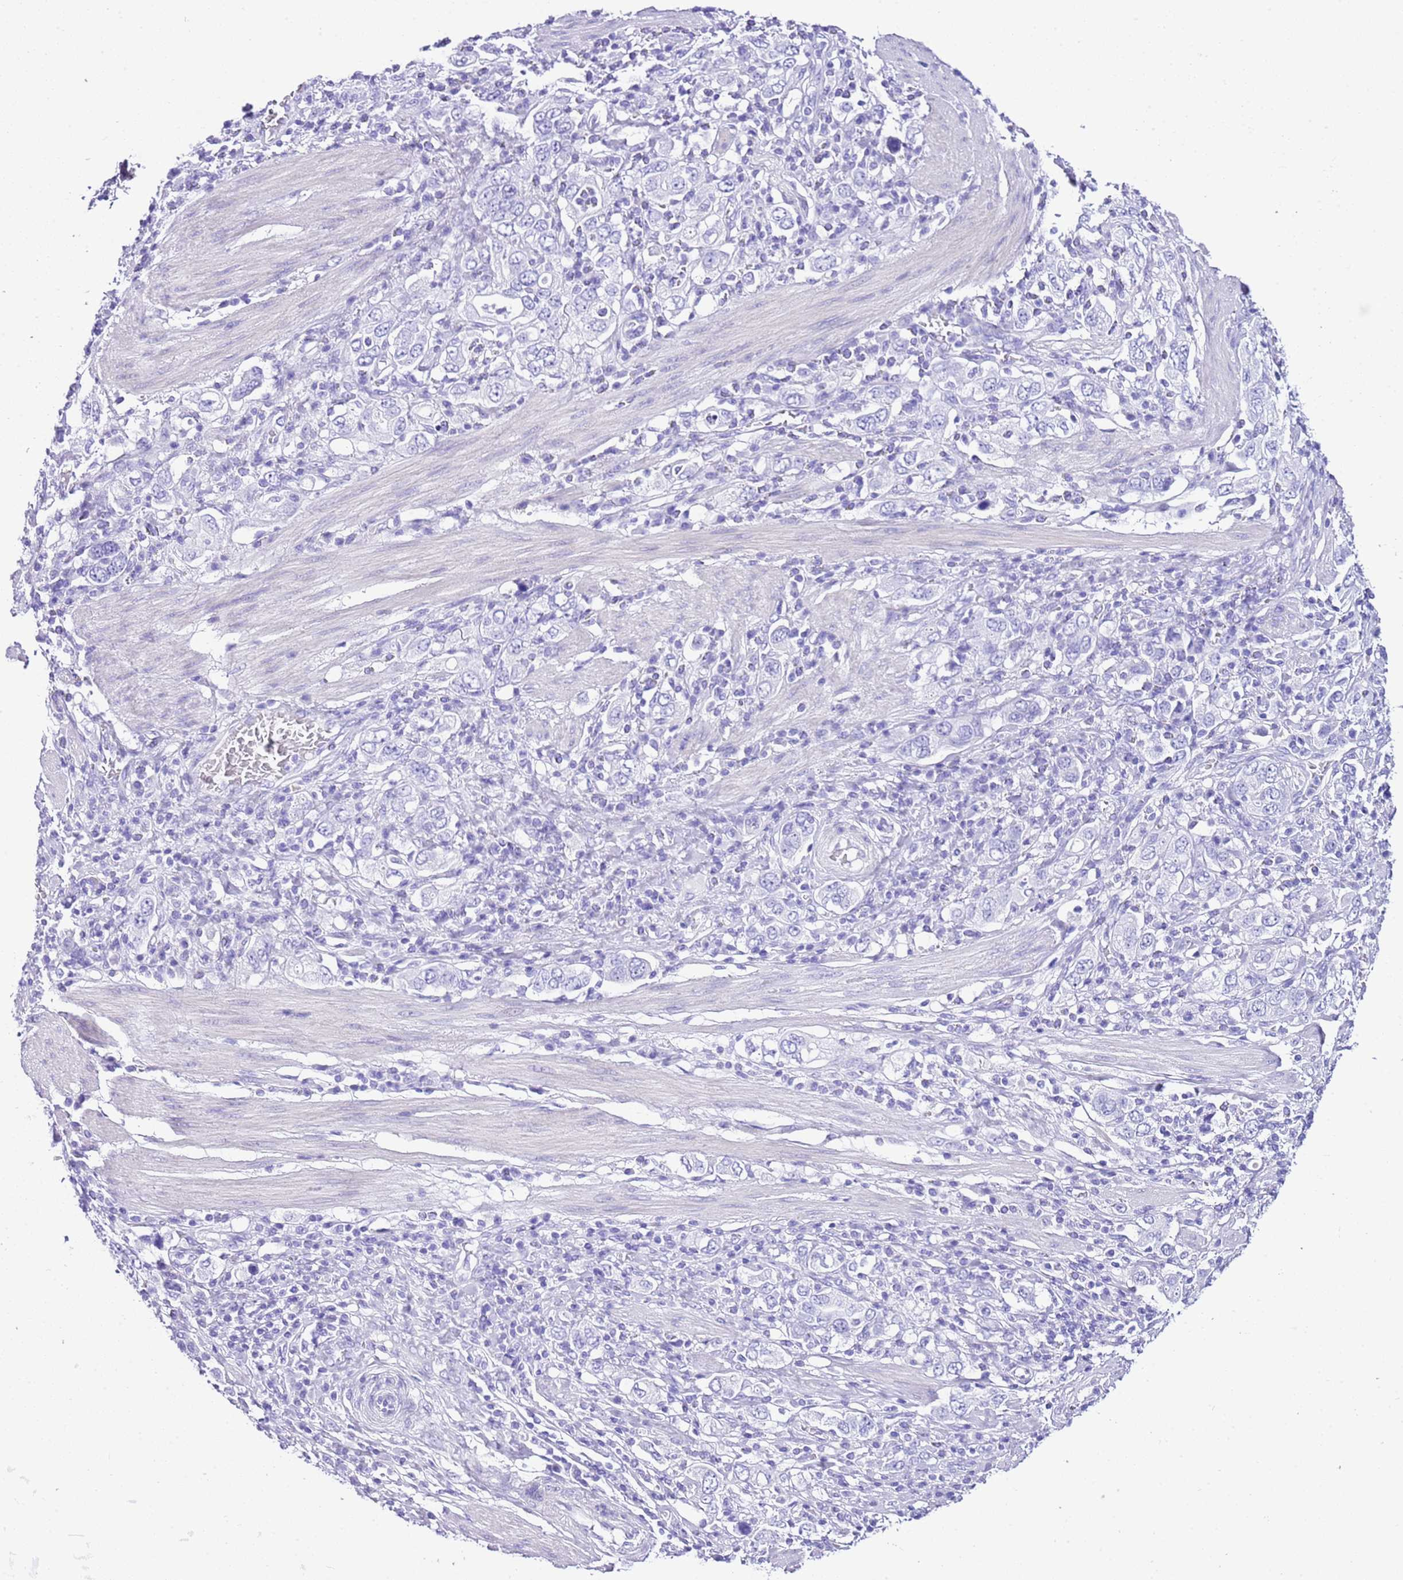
{"staining": {"intensity": "negative", "quantity": "none", "location": "none"}, "tissue": "stomach cancer", "cell_type": "Tumor cells", "image_type": "cancer", "snomed": [{"axis": "morphology", "description": "Adenocarcinoma, NOS"}, {"axis": "topography", "description": "Stomach, upper"}, {"axis": "topography", "description": "Stomach"}], "caption": "Tumor cells are negative for protein expression in human stomach cancer.", "gene": "KCNC1", "patient": {"sex": "male", "age": 62}}